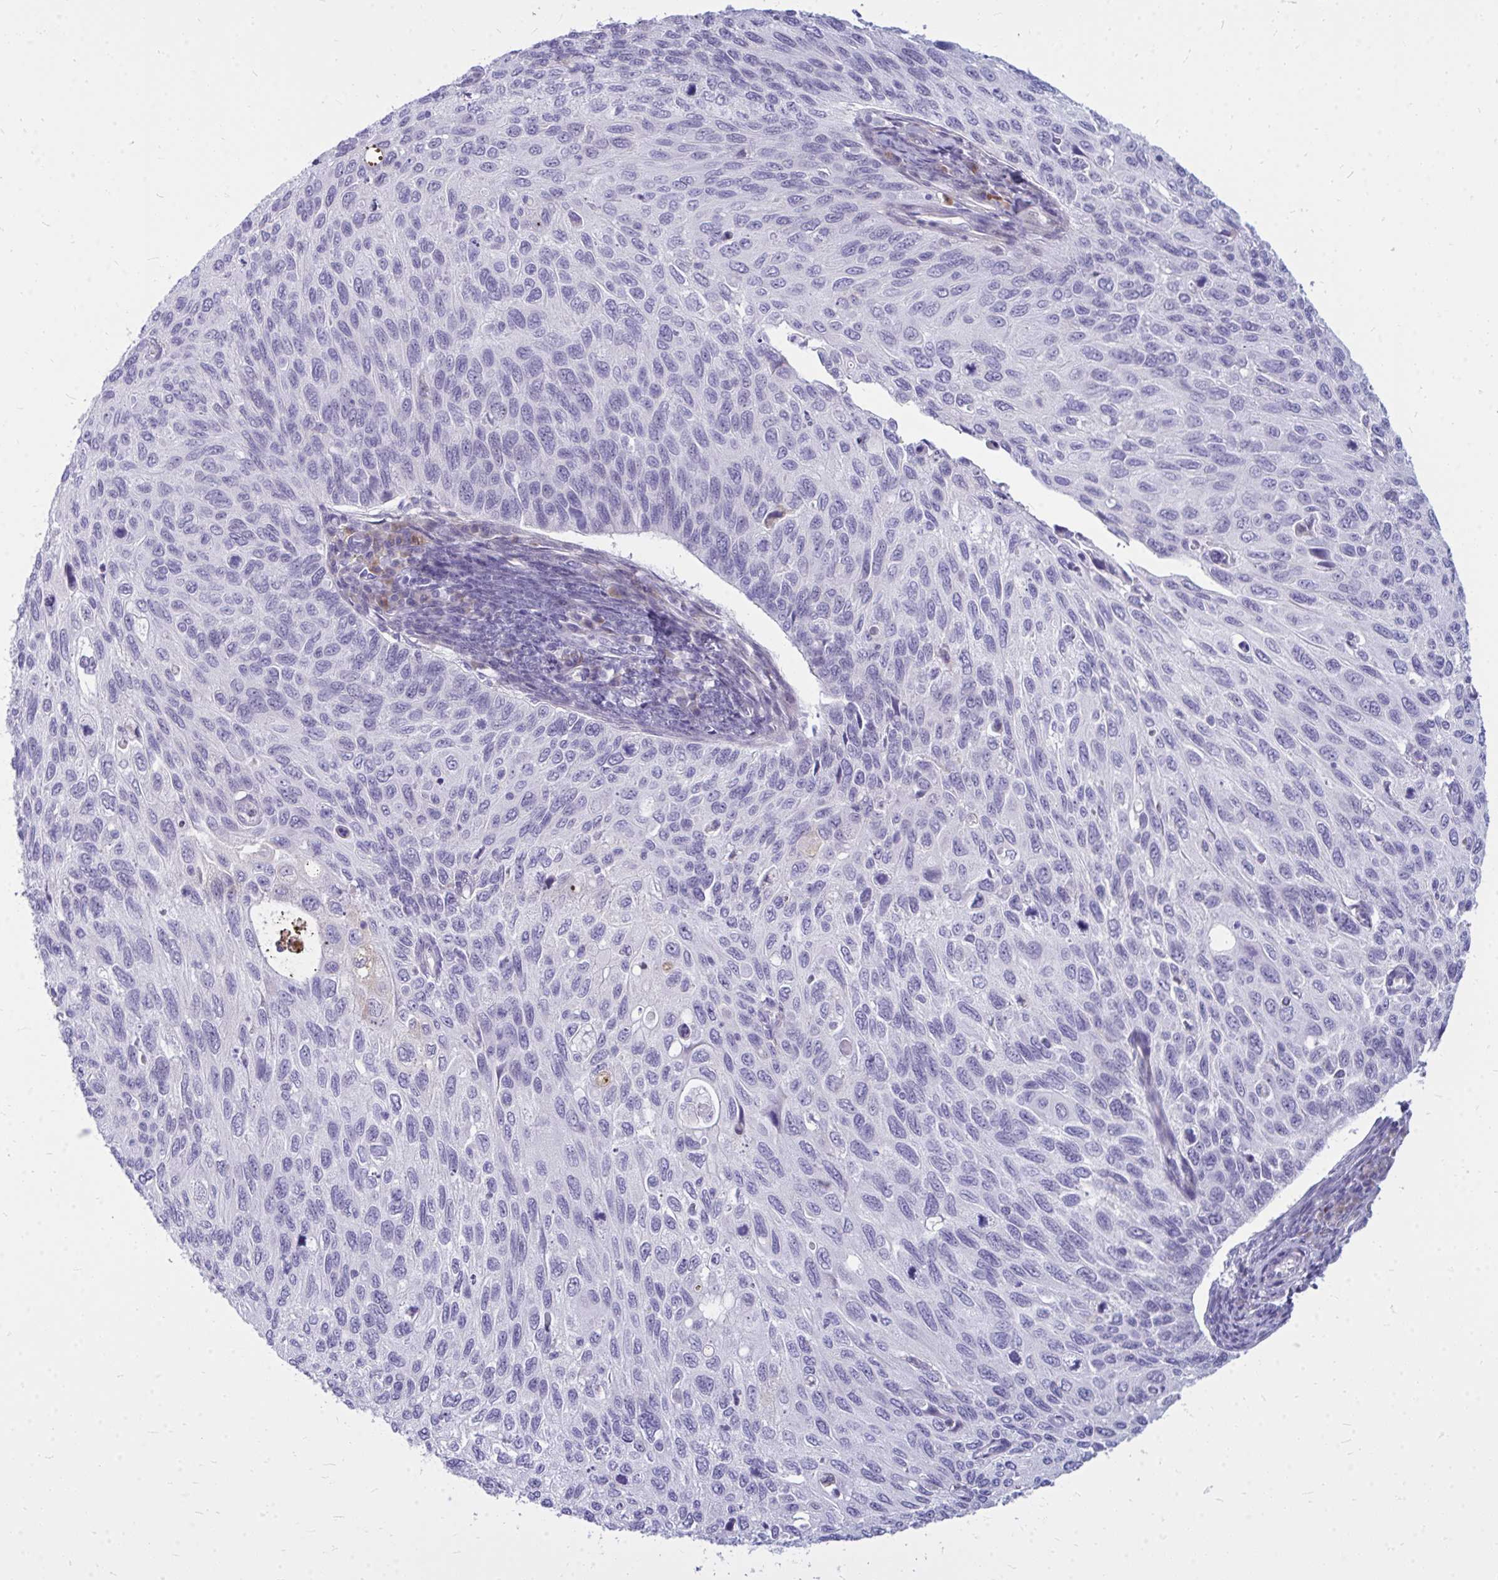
{"staining": {"intensity": "negative", "quantity": "none", "location": "none"}, "tissue": "cervical cancer", "cell_type": "Tumor cells", "image_type": "cancer", "snomed": [{"axis": "morphology", "description": "Squamous cell carcinoma, NOS"}, {"axis": "topography", "description": "Cervix"}], "caption": "High magnification brightfield microscopy of cervical squamous cell carcinoma stained with DAB (3,3'-diaminobenzidine) (brown) and counterstained with hematoxylin (blue): tumor cells show no significant positivity.", "gene": "ZSCAN25", "patient": {"sex": "female", "age": 70}}